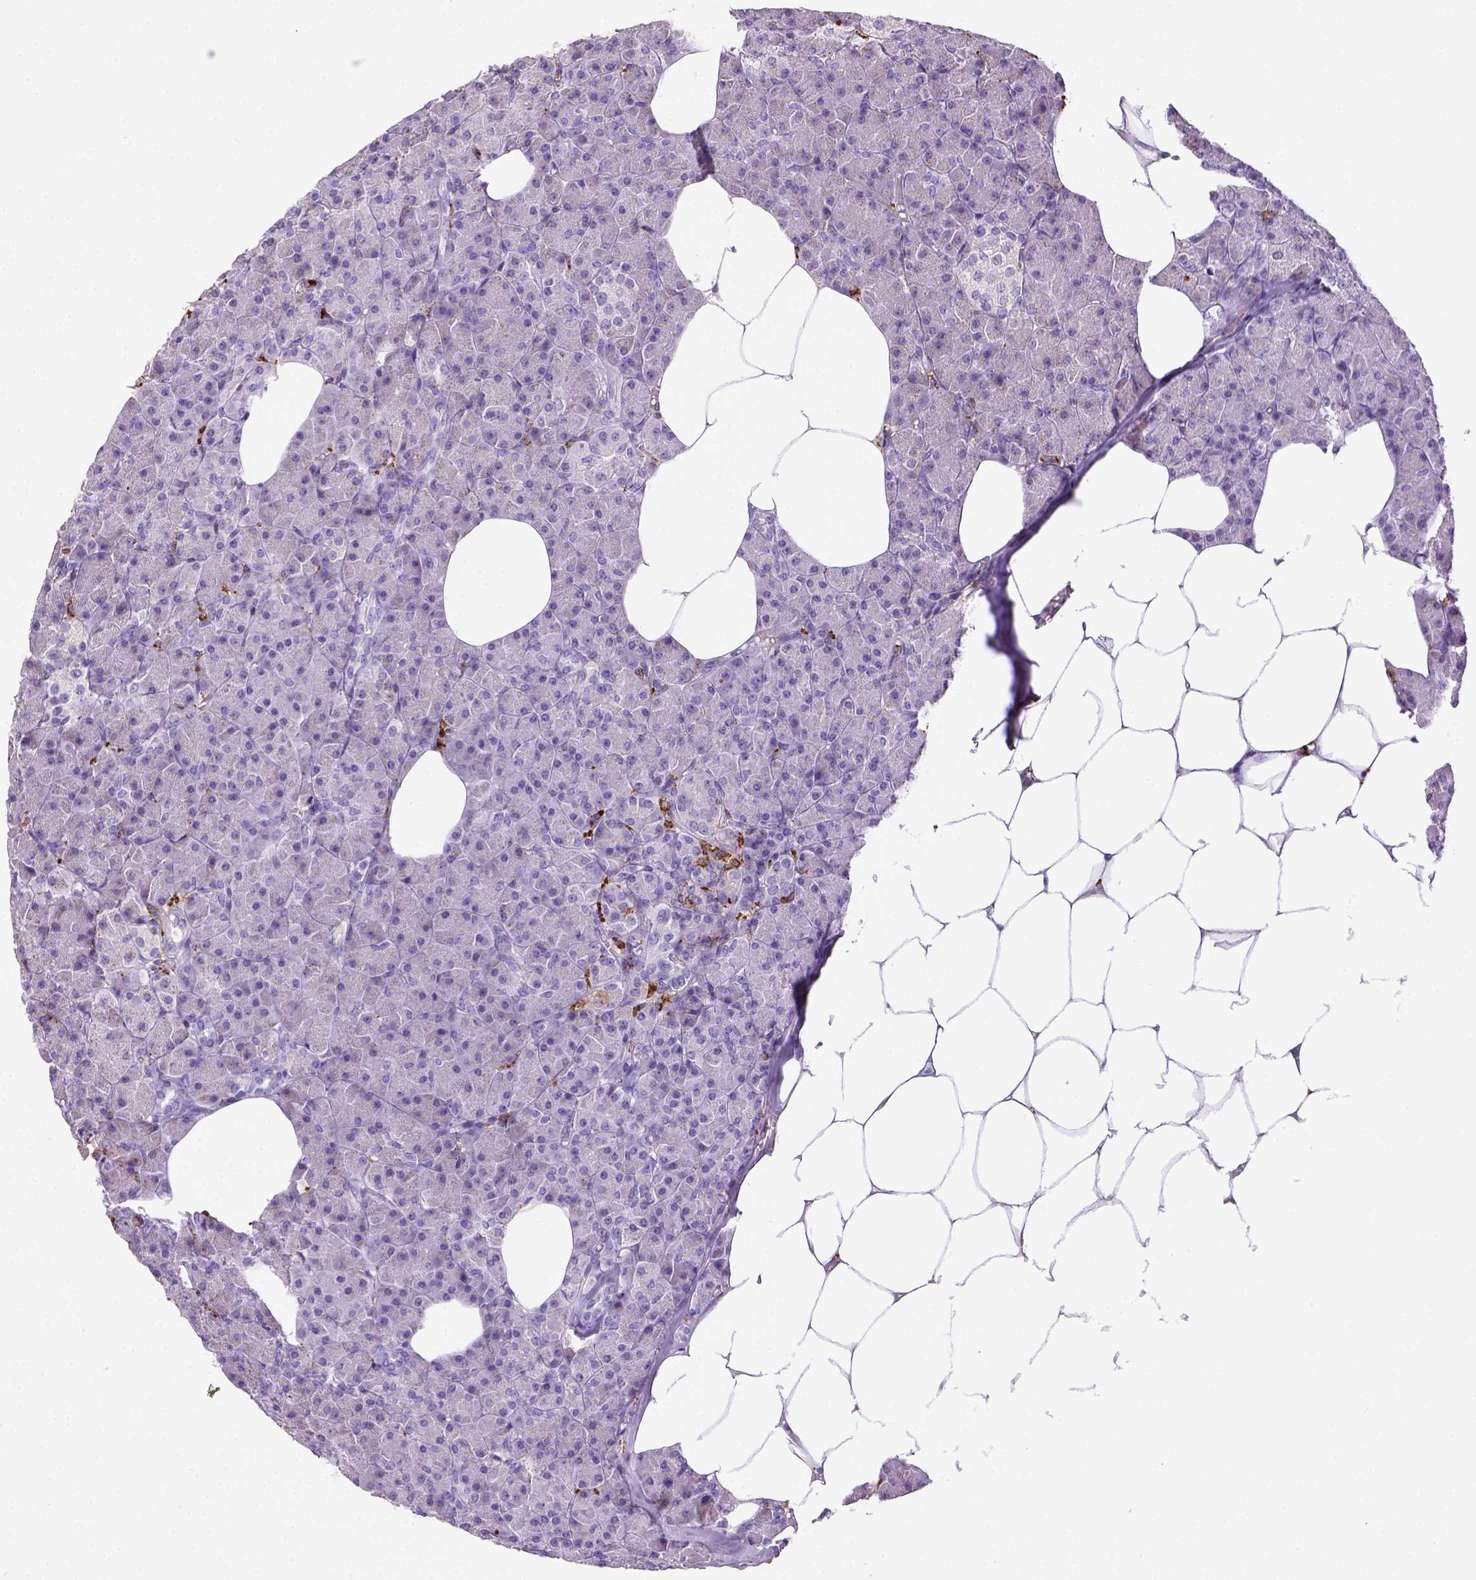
{"staining": {"intensity": "negative", "quantity": "none", "location": "none"}, "tissue": "pancreas", "cell_type": "Exocrine glandular cells", "image_type": "normal", "snomed": [{"axis": "morphology", "description": "Normal tissue, NOS"}, {"axis": "topography", "description": "Pancreas"}], "caption": "This is an immunohistochemistry (IHC) image of normal human pancreas. There is no staining in exocrine glandular cells.", "gene": "CD68", "patient": {"sex": "female", "age": 45}}